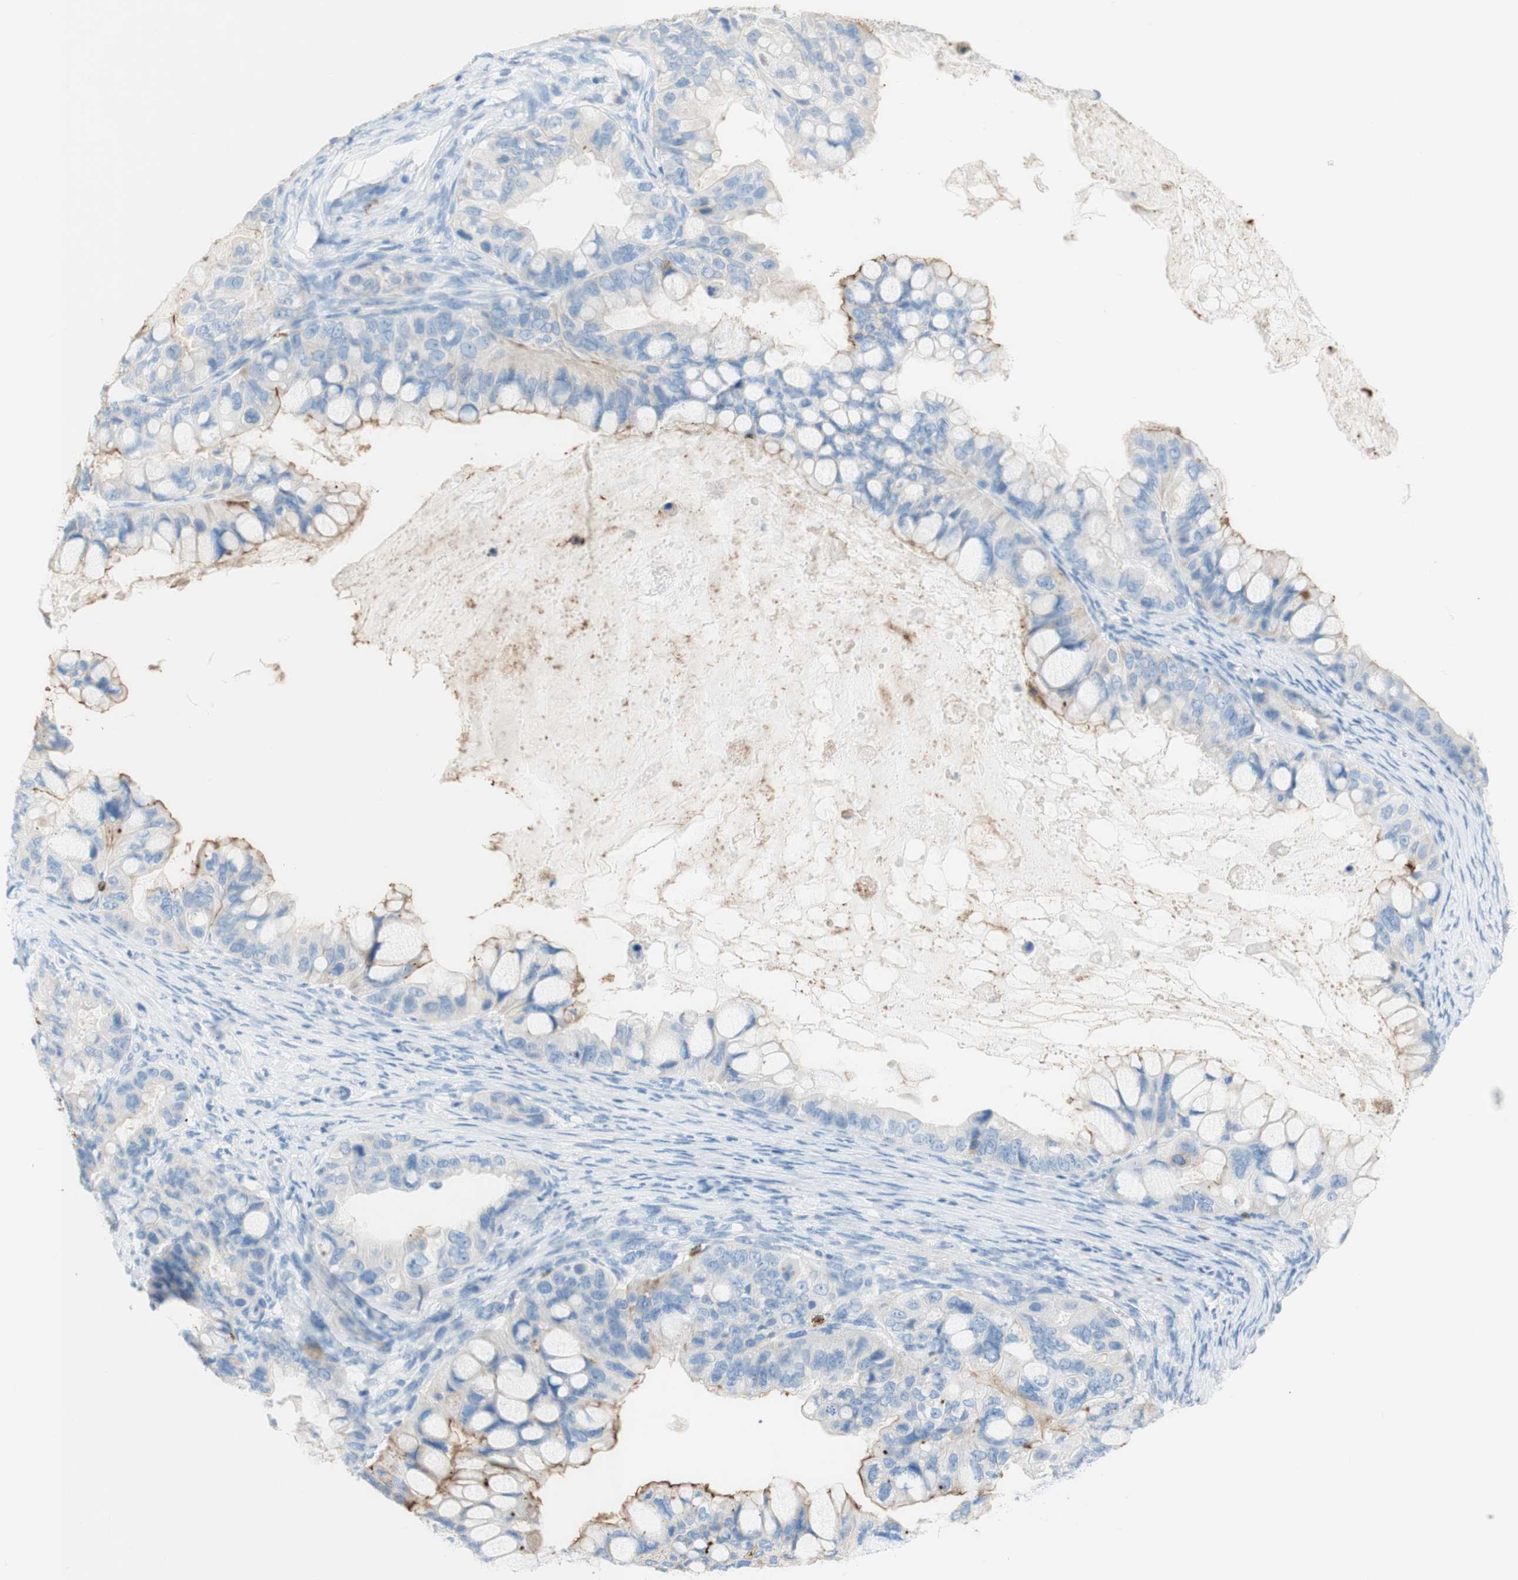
{"staining": {"intensity": "weak", "quantity": "<25%", "location": "cytoplasmic/membranous"}, "tissue": "ovarian cancer", "cell_type": "Tumor cells", "image_type": "cancer", "snomed": [{"axis": "morphology", "description": "Cystadenocarcinoma, mucinous, NOS"}, {"axis": "topography", "description": "Ovary"}], "caption": "High power microscopy micrograph of an IHC image of ovarian cancer, revealing no significant expression in tumor cells.", "gene": "CEACAM1", "patient": {"sex": "female", "age": 80}}